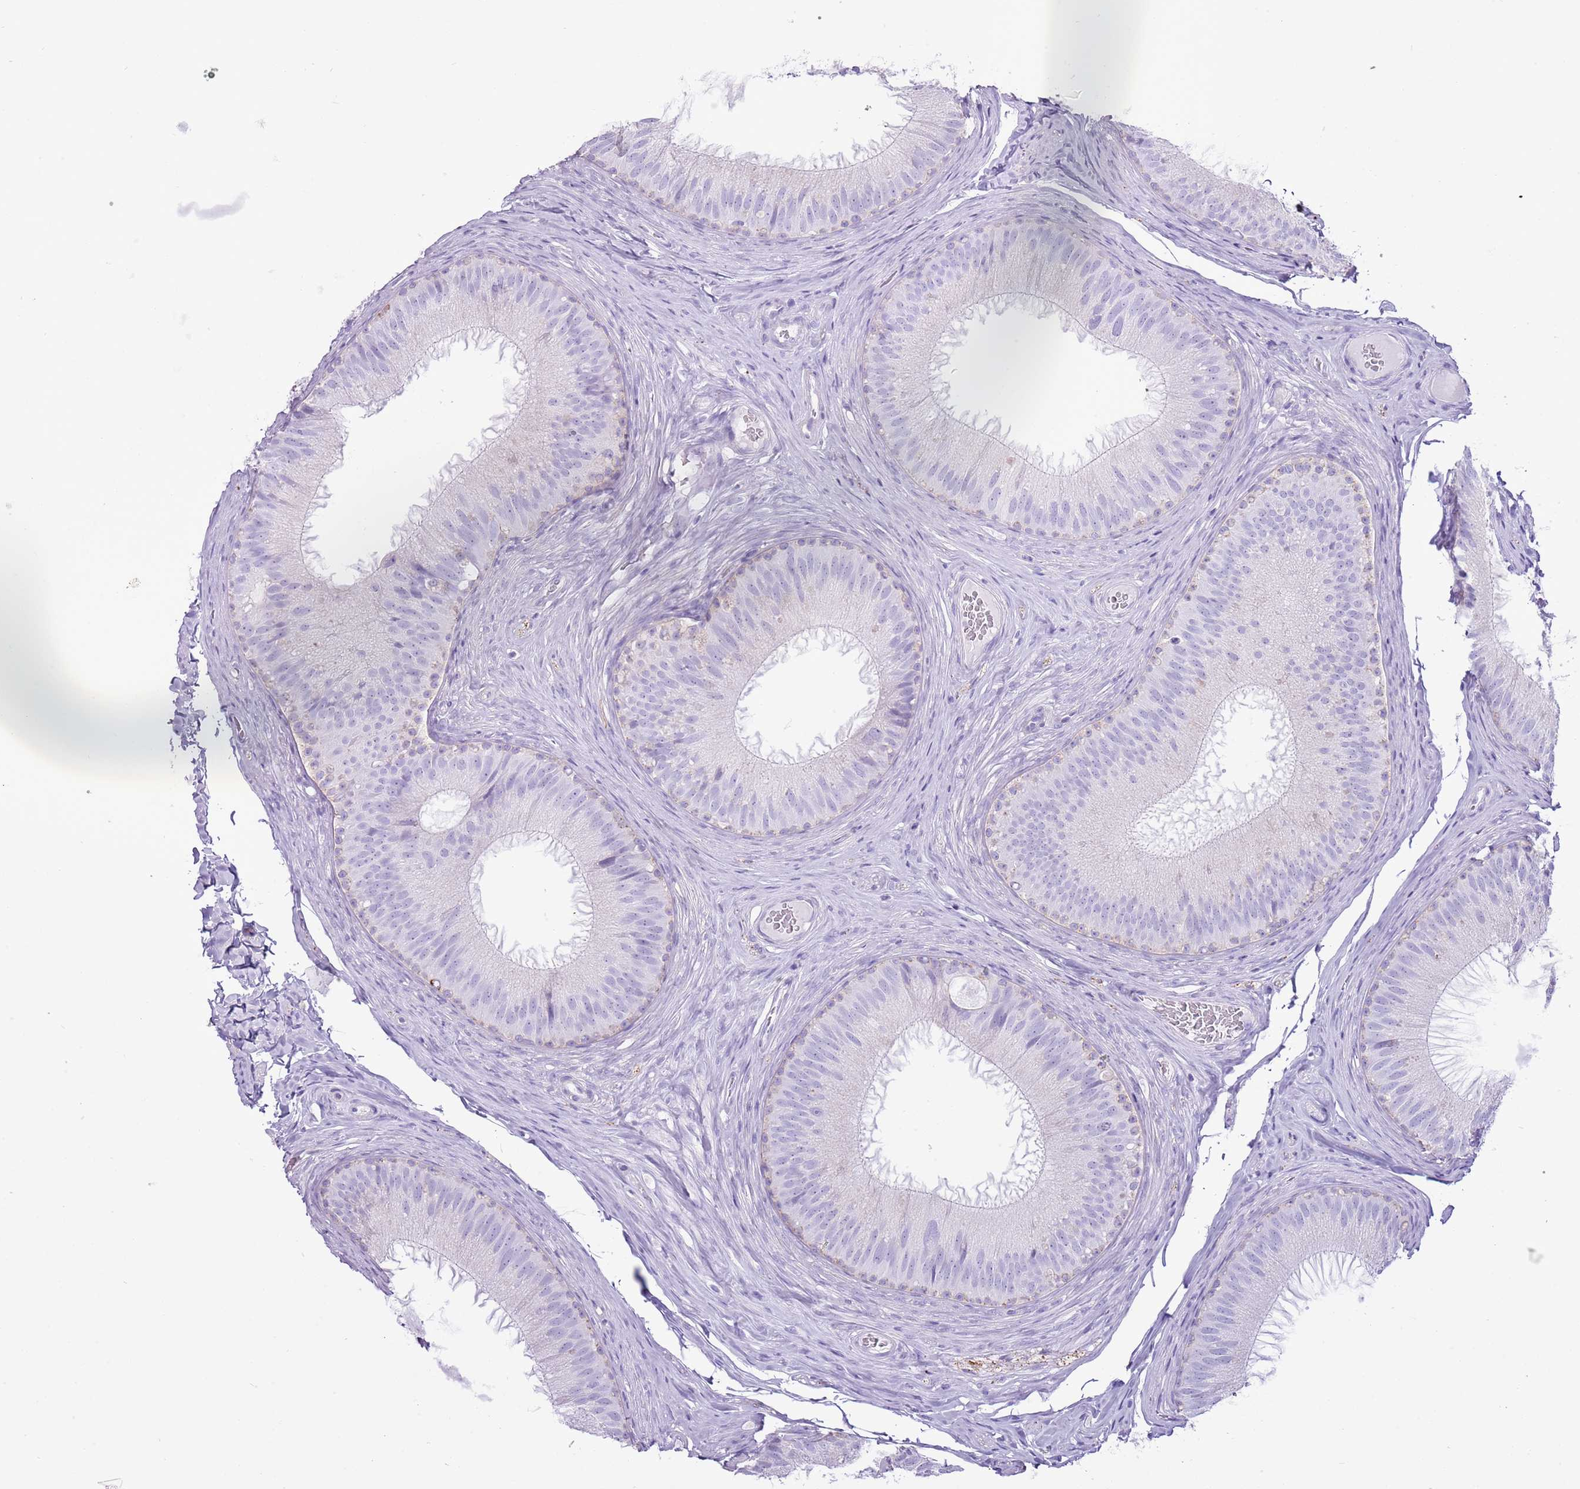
{"staining": {"intensity": "negative", "quantity": "none", "location": "none"}, "tissue": "epididymis", "cell_type": "Glandular cells", "image_type": "normal", "snomed": [{"axis": "morphology", "description": "Normal tissue, NOS"}, {"axis": "topography", "description": "Epididymis"}], "caption": "Immunohistochemistry image of unremarkable epididymis: human epididymis stained with DAB exhibits no significant protein expression in glandular cells.", "gene": "SLC23A1", "patient": {"sex": "male", "age": 34}}